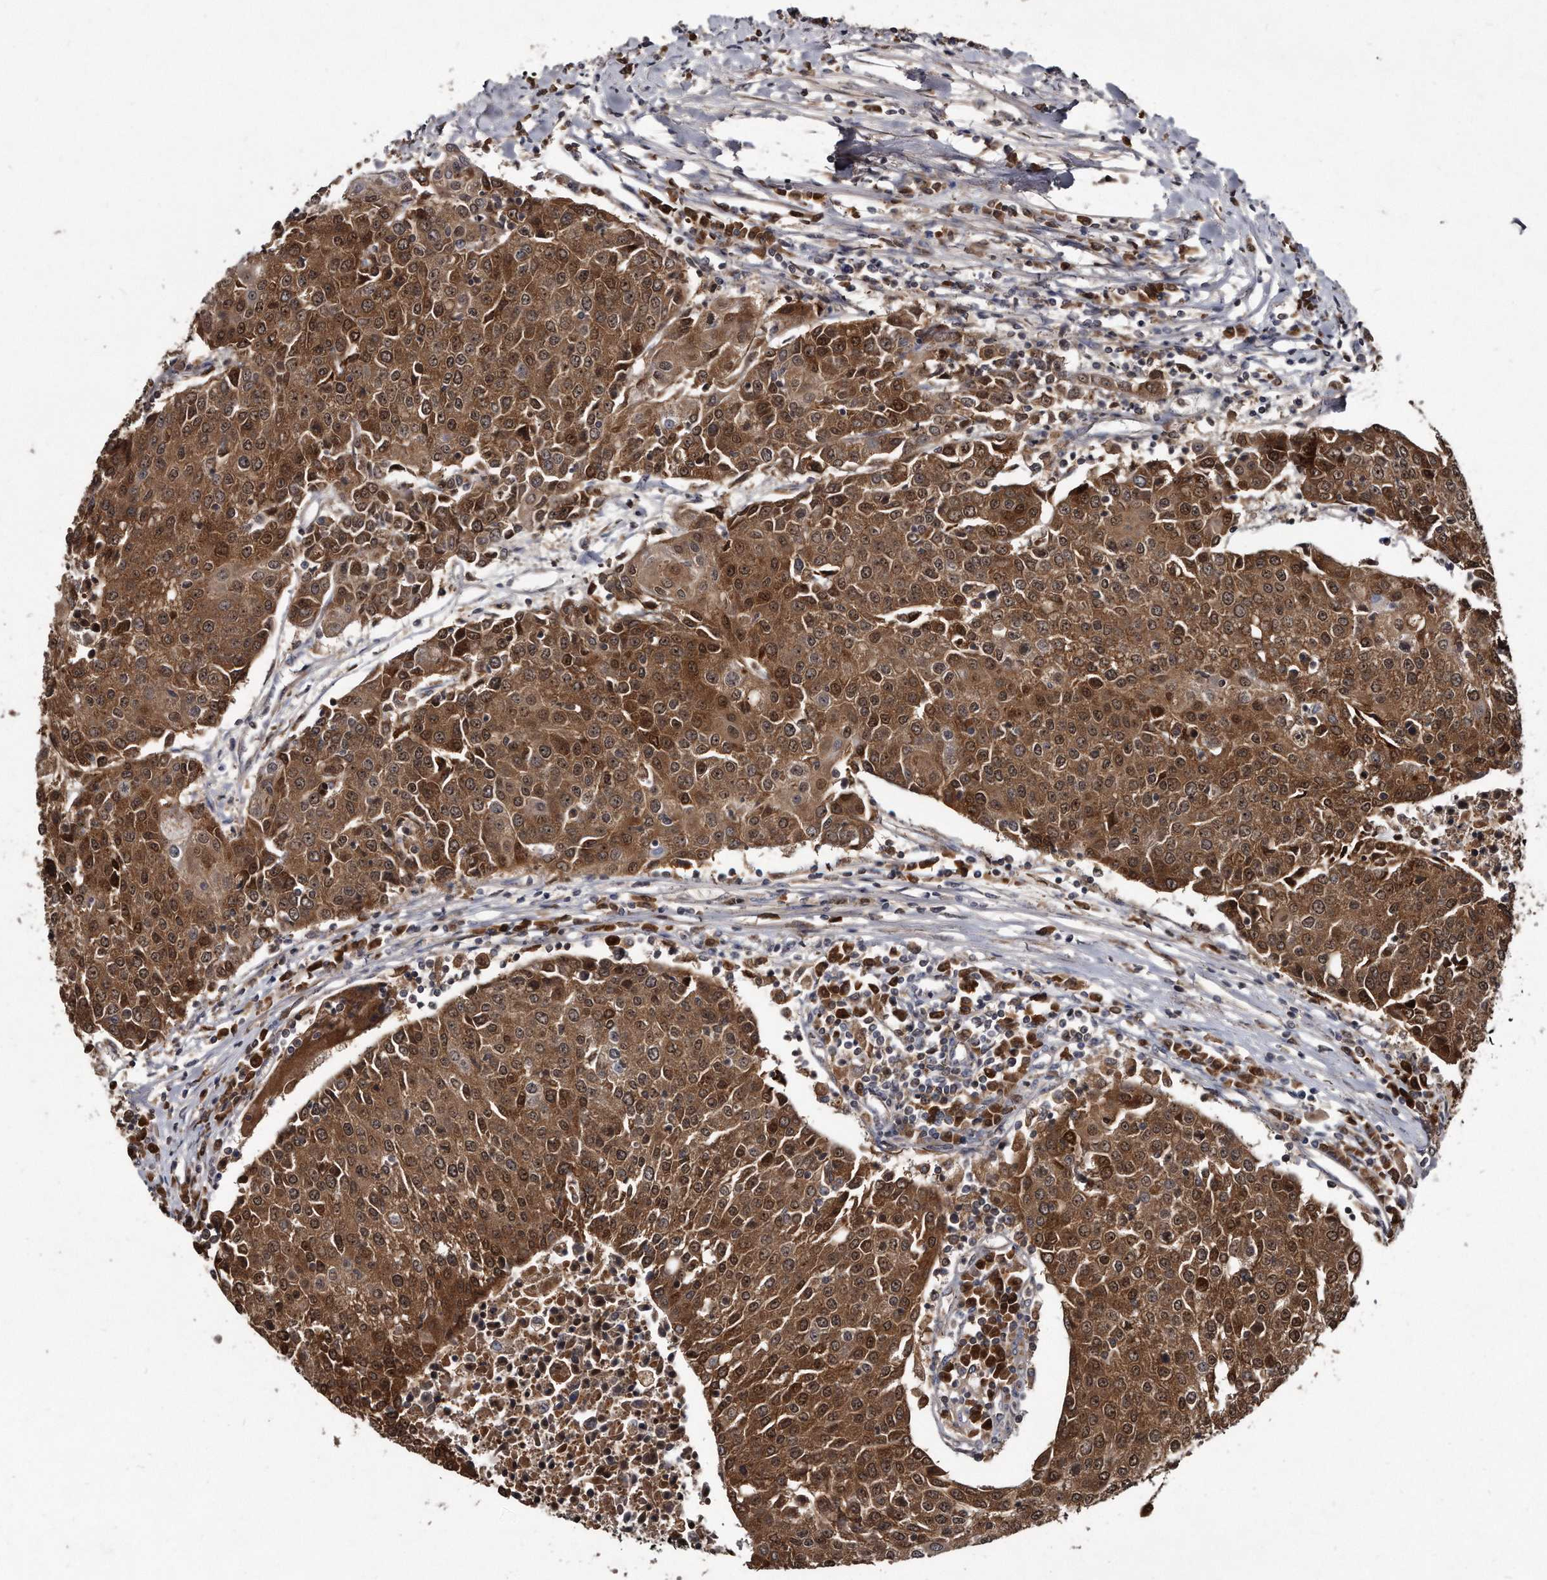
{"staining": {"intensity": "strong", "quantity": ">75%", "location": "cytoplasmic/membranous,nuclear"}, "tissue": "urothelial cancer", "cell_type": "Tumor cells", "image_type": "cancer", "snomed": [{"axis": "morphology", "description": "Urothelial carcinoma, High grade"}, {"axis": "topography", "description": "Urinary bladder"}], "caption": "Urothelial carcinoma (high-grade) stained for a protein (brown) displays strong cytoplasmic/membranous and nuclear positive positivity in approximately >75% of tumor cells.", "gene": "FAM136A", "patient": {"sex": "female", "age": 85}}